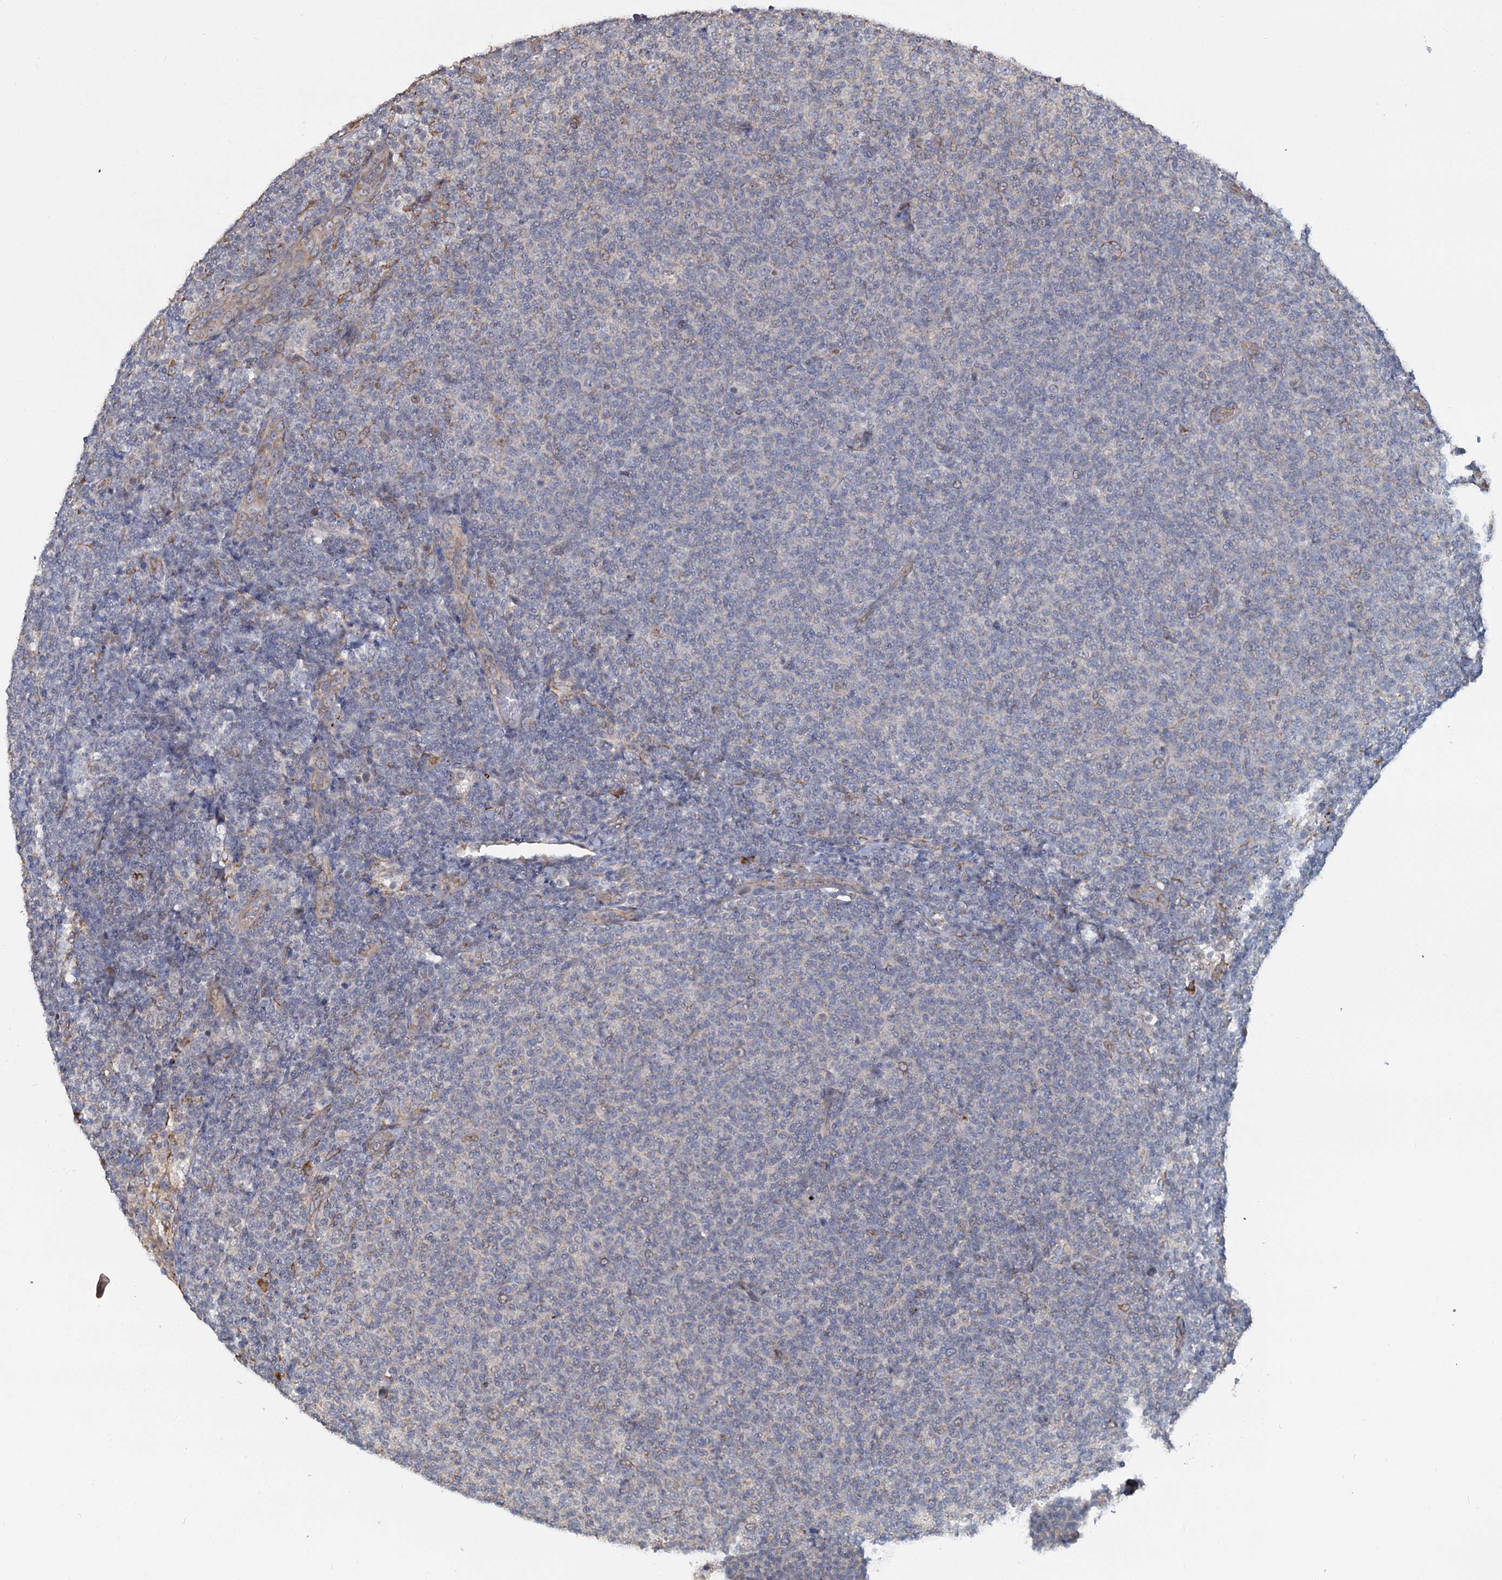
{"staining": {"intensity": "negative", "quantity": "none", "location": "none"}, "tissue": "lymphoma", "cell_type": "Tumor cells", "image_type": "cancer", "snomed": [{"axis": "morphology", "description": "Malignant lymphoma, non-Hodgkin's type, Low grade"}, {"axis": "topography", "description": "Lymph node"}], "caption": "Human low-grade malignant lymphoma, non-Hodgkin's type stained for a protein using immunohistochemistry demonstrates no expression in tumor cells.", "gene": "LRRC51", "patient": {"sex": "male", "age": 66}}